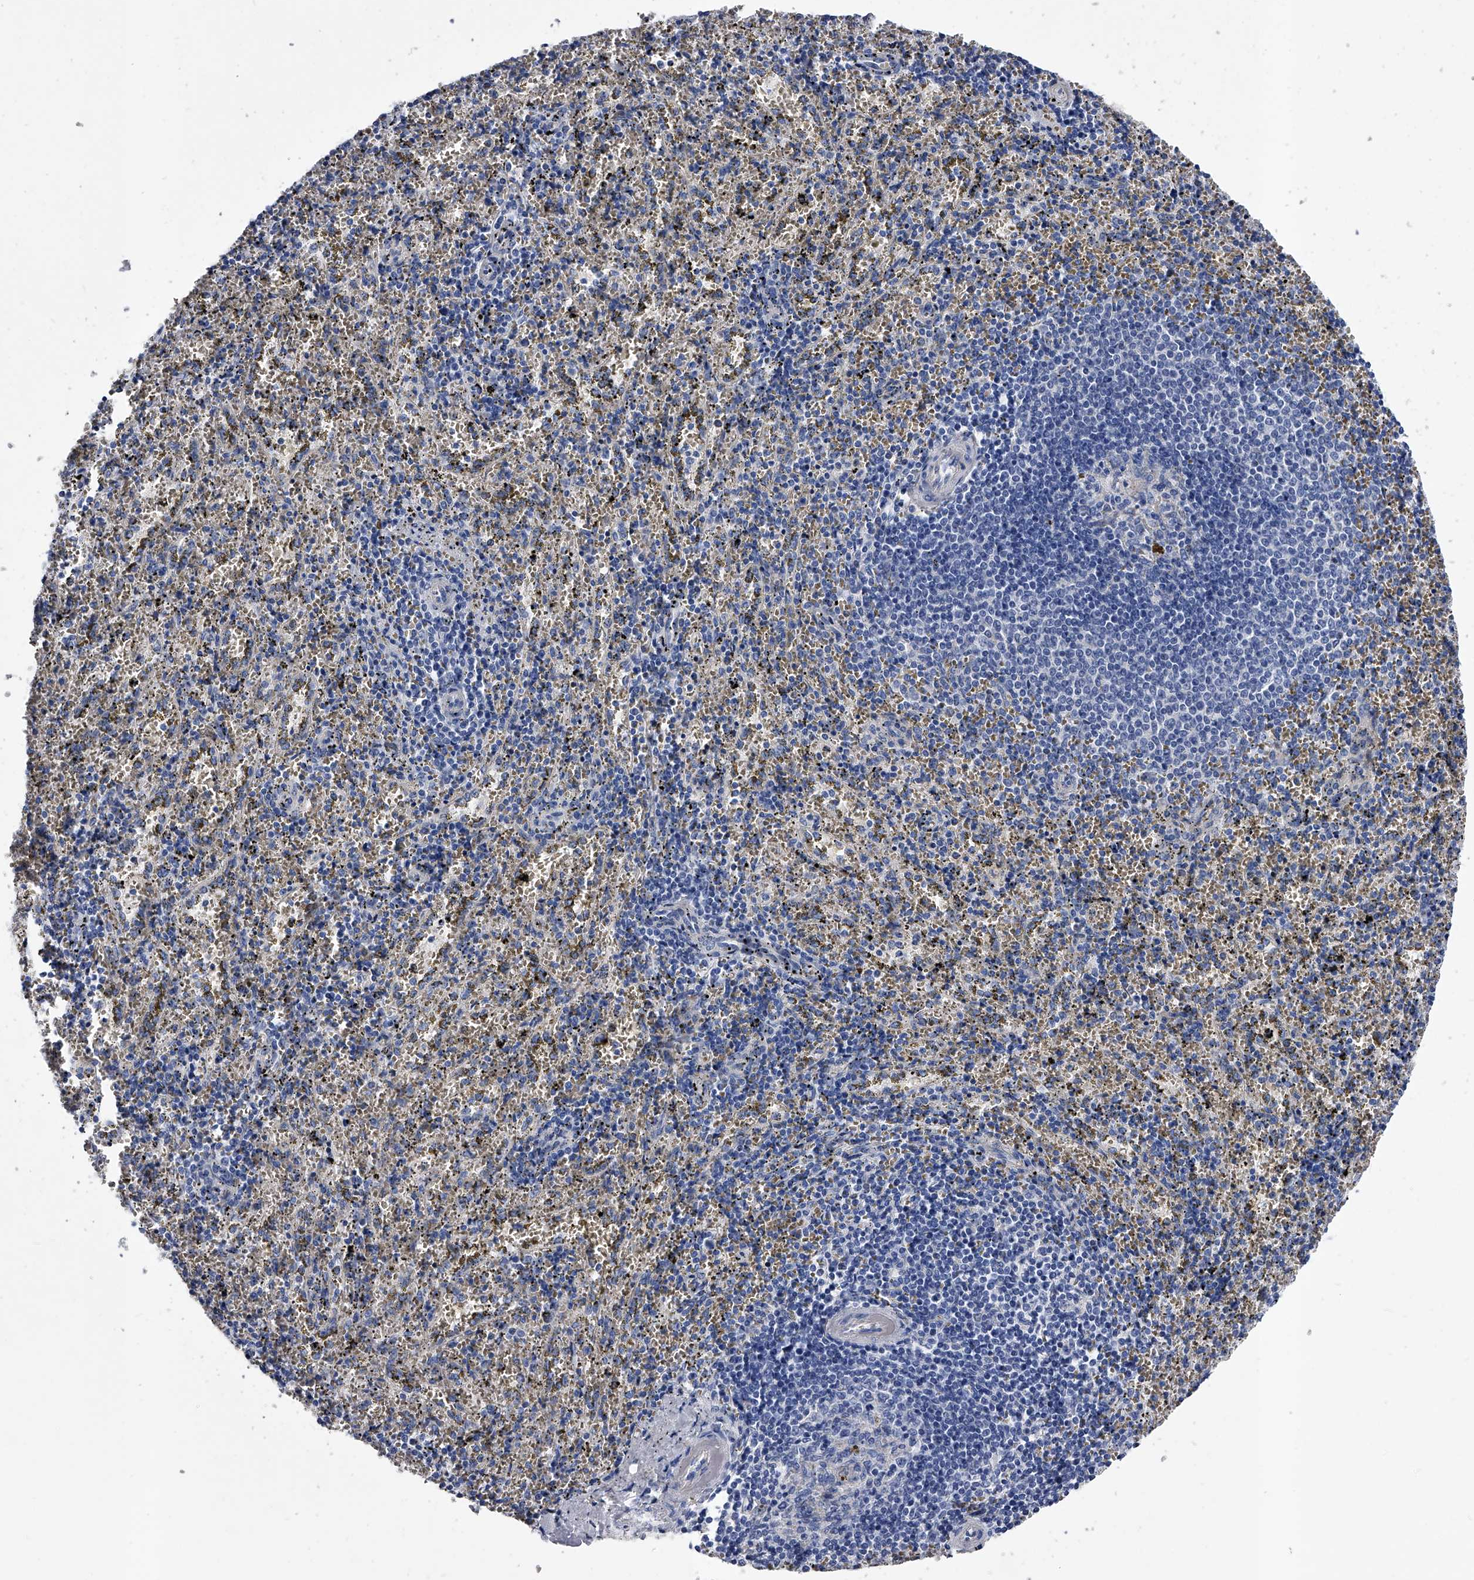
{"staining": {"intensity": "negative", "quantity": "none", "location": "none"}, "tissue": "spleen", "cell_type": "Cells in red pulp", "image_type": "normal", "snomed": [{"axis": "morphology", "description": "Normal tissue, NOS"}, {"axis": "topography", "description": "Spleen"}], "caption": "Immunohistochemical staining of normal spleen exhibits no significant staining in cells in red pulp. (DAB immunohistochemistry (IHC) visualized using brightfield microscopy, high magnification).", "gene": "EFCAB7", "patient": {"sex": "male", "age": 11}}